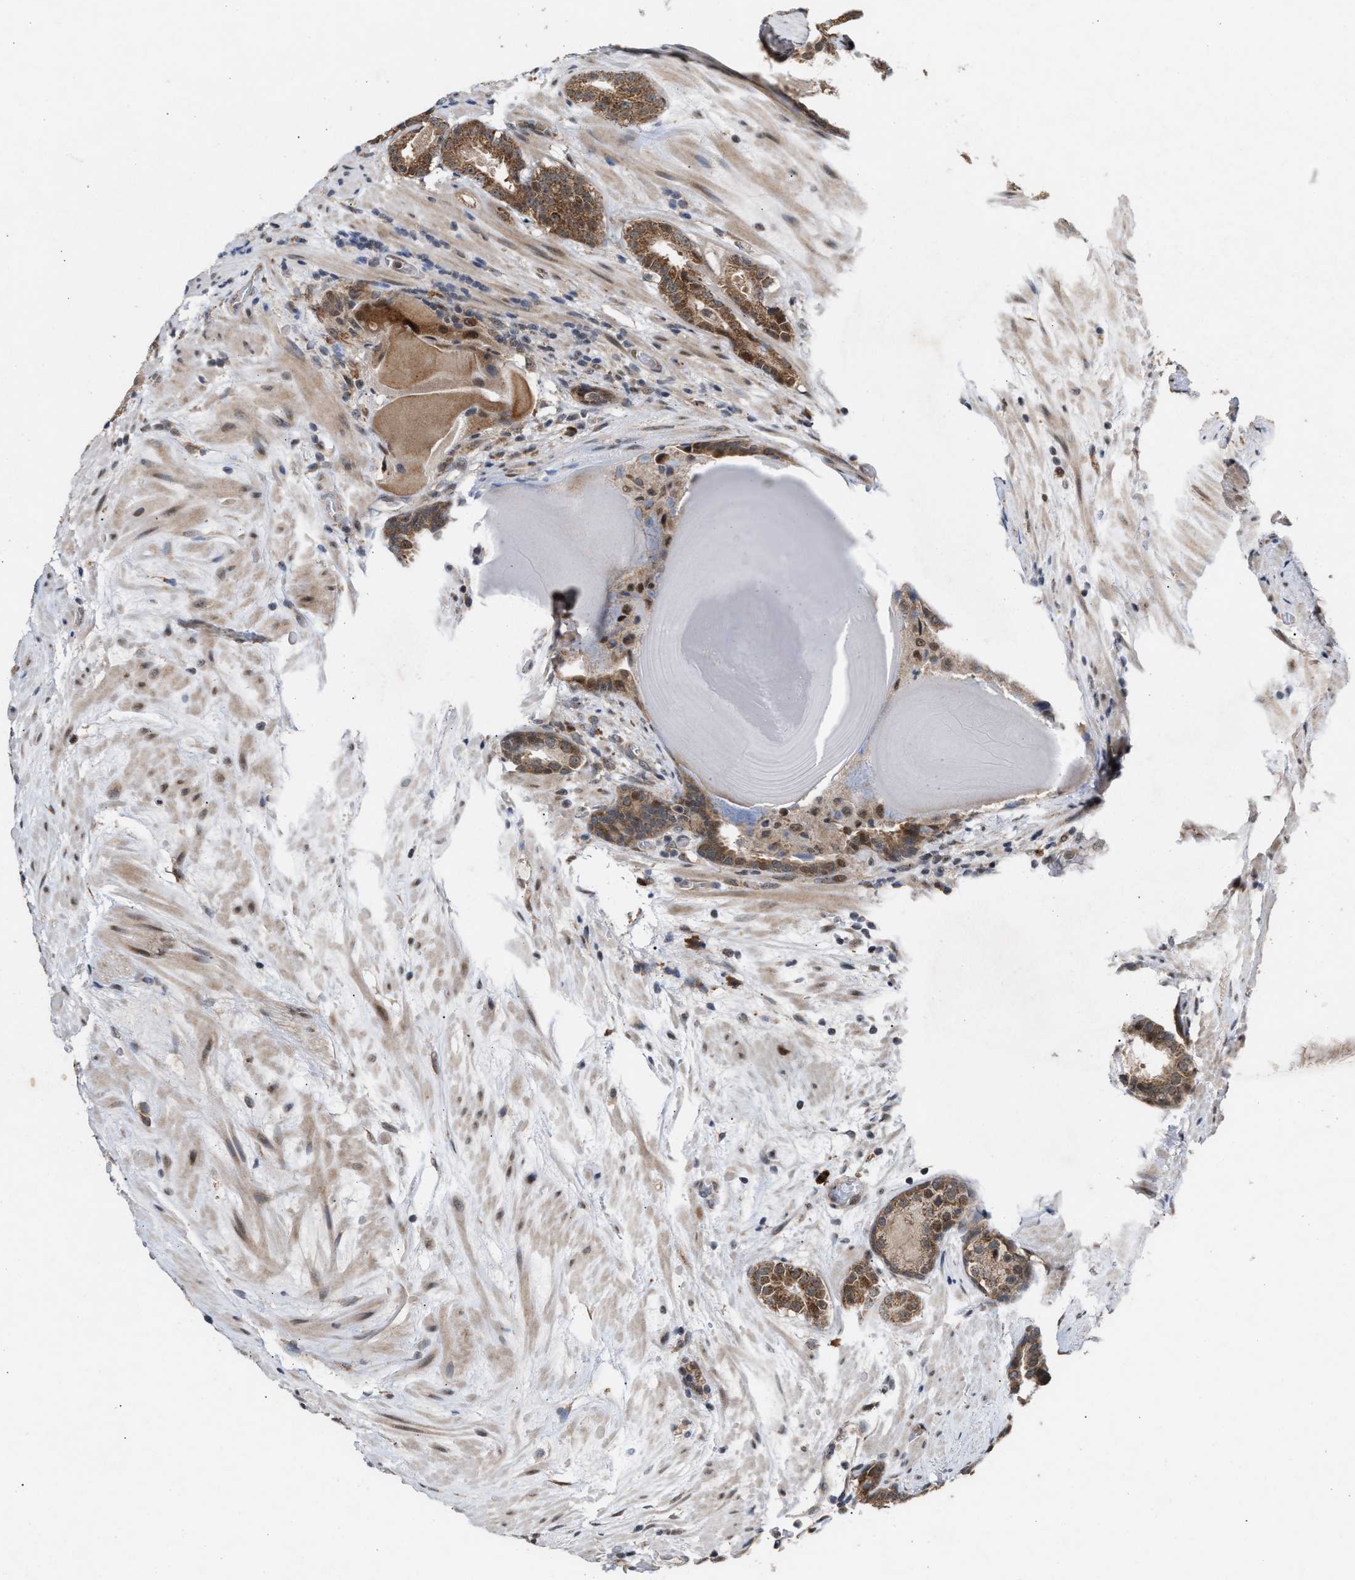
{"staining": {"intensity": "moderate", "quantity": ">75%", "location": "cytoplasmic/membranous"}, "tissue": "prostate cancer", "cell_type": "Tumor cells", "image_type": "cancer", "snomed": [{"axis": "morphology", "description": "Adenocarcinoma, Low grade"}, {"axis": "topography", "description": "Prostate"}], "caption": "An image showing moderate cytoplasmic/membranous positivity in approximately >75% of tumor cells in low-grade adenocarcinoma (prostate), as visualized by brown immunohistochemical staining.", "gene": "MKNK2", "patient": {"sex": "male", "age": 69}}